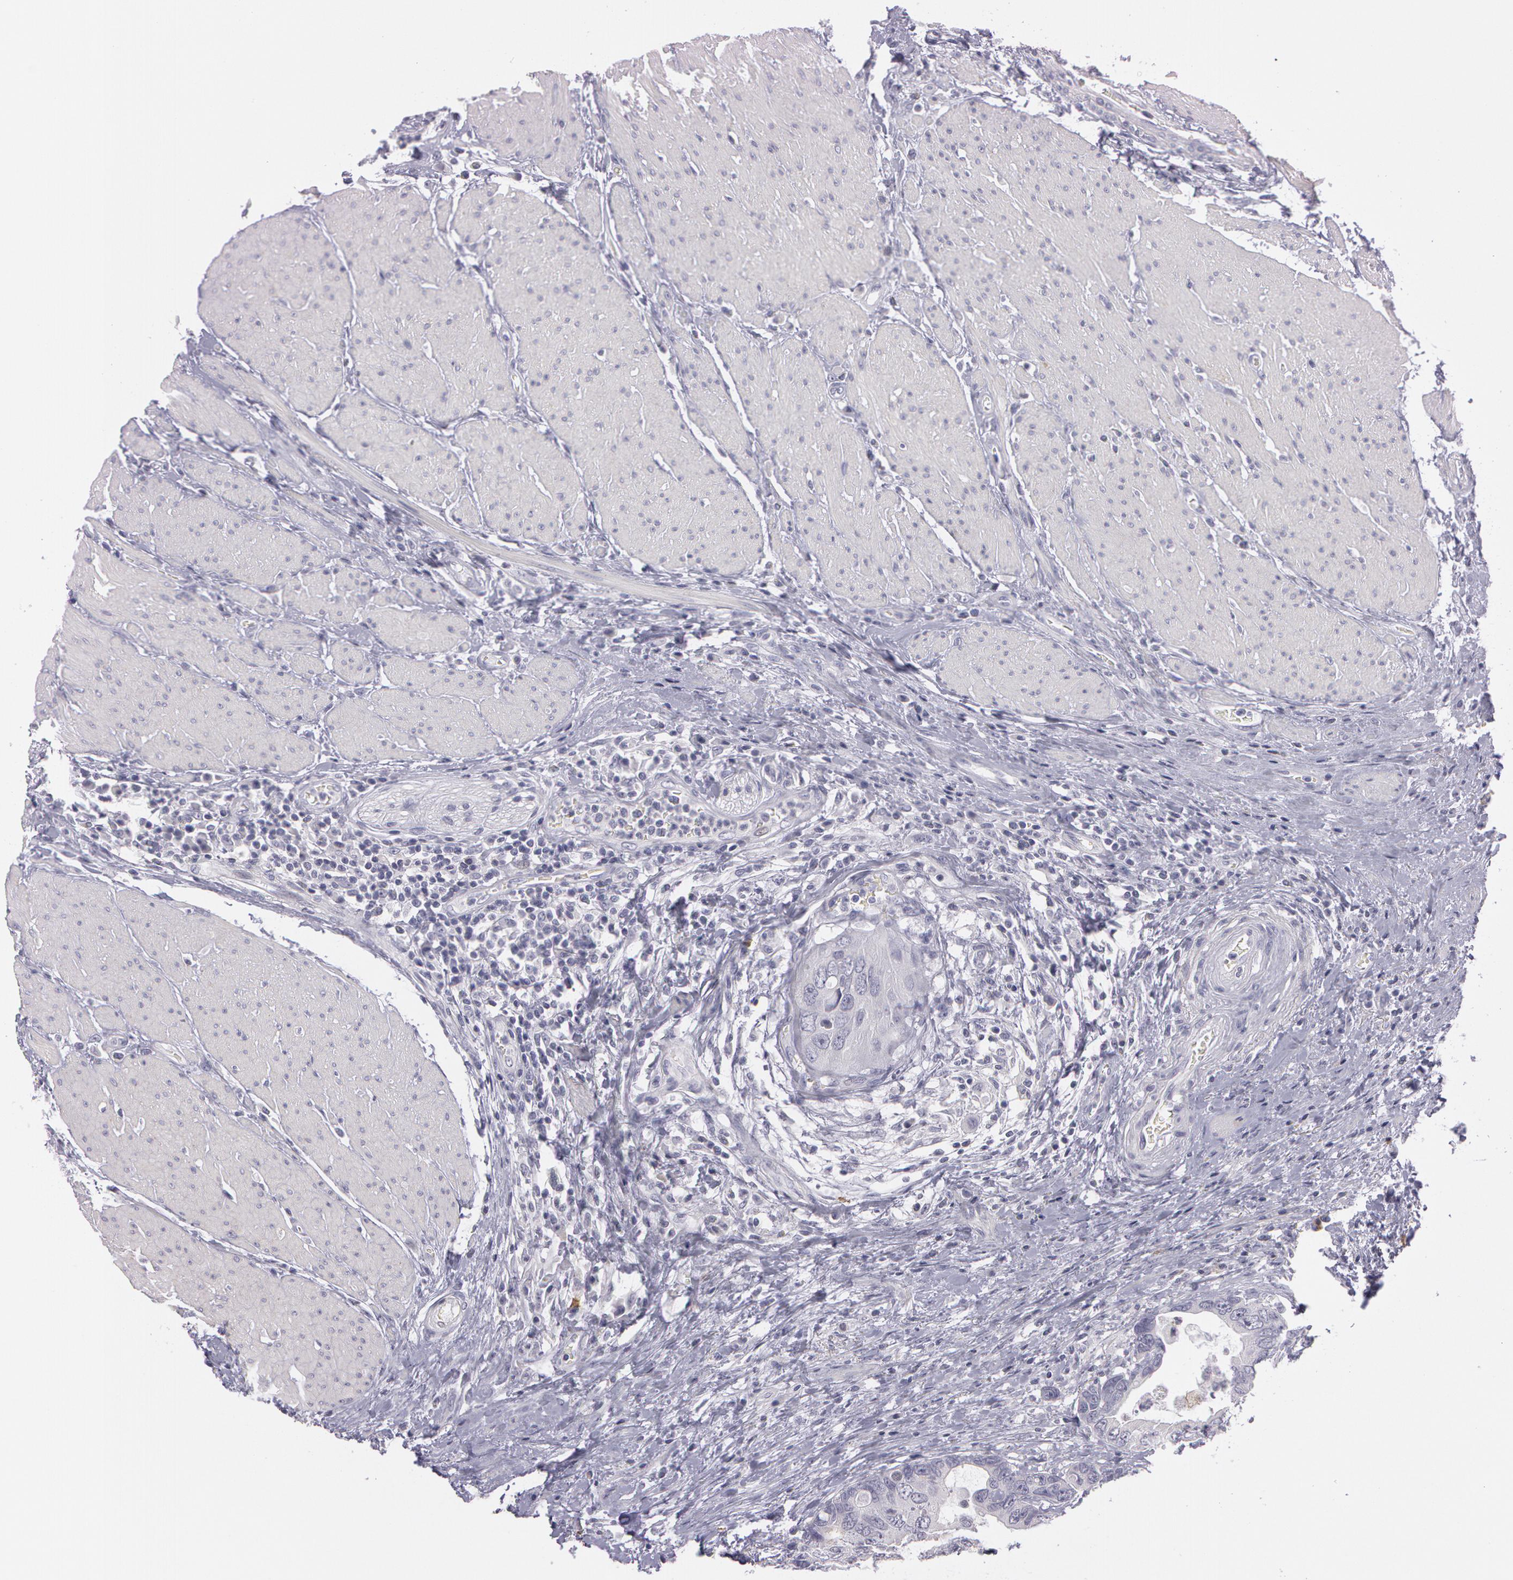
{"staining": {"intensity": "negative", "quantity": "none", "location": "none"}, "tissue": "colorectal cancer", "cell_type": "Tumor cells", "image_type": "cancer", "snomed": [{"axis": "morphology", "description": "Adenocarcinoma, NOS"}, {"axis": "topography", "description": "Rectum"}], "caption": "A high-resolution histopathology image shows immunohistochemistry staining of colorectal cancer, which demonstrates no significant staining in tumor cells.", "gene": "IL1RN", "patient": {"sex": "female", "age": 67}}